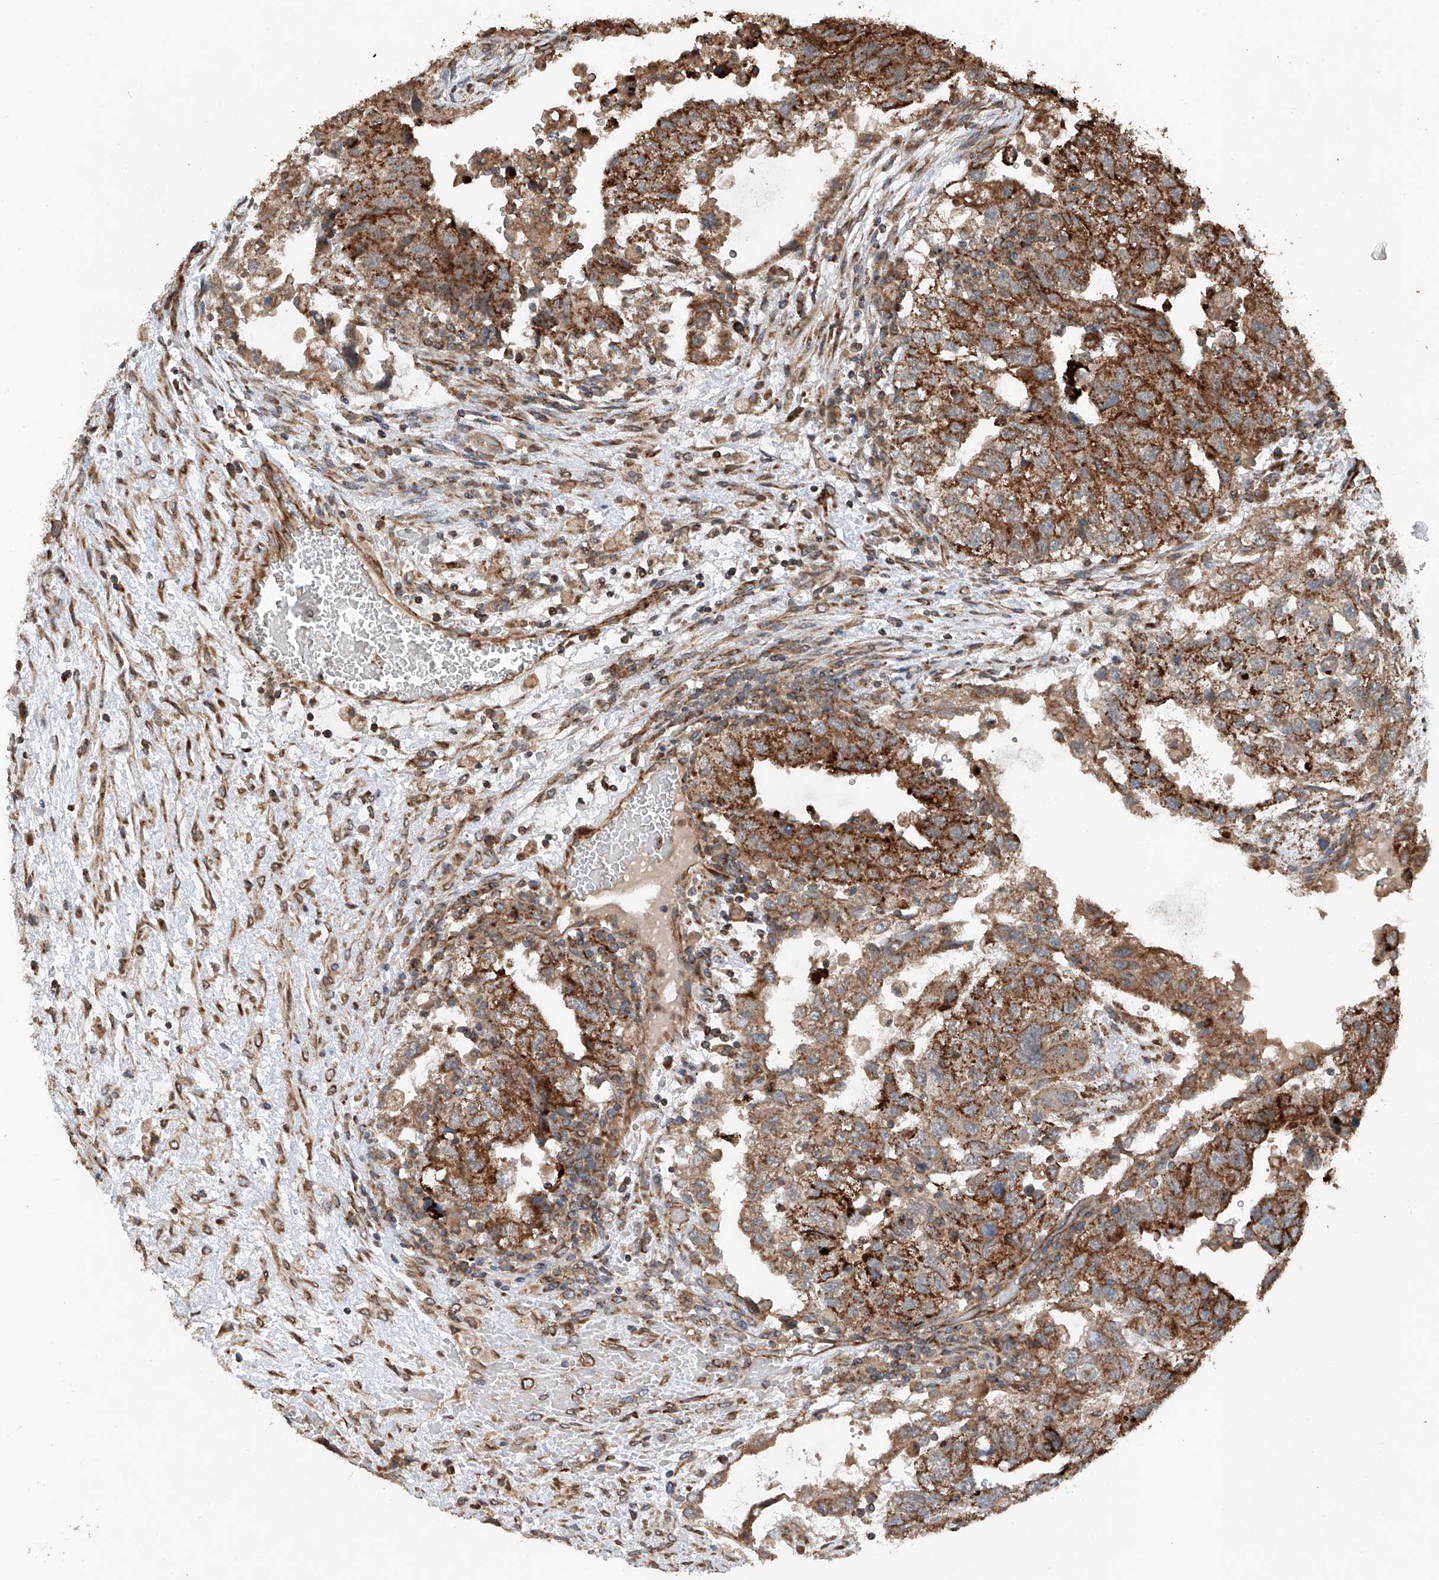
{"staining": {"intensity": "strong", "quantity": ">75%", "location": "cytoplasmic/membranous"}, "tissue": "testis cancer", "cell_type": "Tumor cells", "image_type": "cancer", "snomed": [{"axis": "morphology", "description": "Carcinoma, Embryonal, NOS"}, {"axis": "topography", "description": "Testis"}], "caption": "A high amount of strong cytoplasmic/membranous staining is seen in about >75% of tumor cells in testis embryonal carcinoma tissue. Using DAB (brown) and hematoxylin (blue) stains, captured at high magnification using brightfield microscopy.", "gene": "AP4B1", "patient": {"sex": "male", "age": 36}}